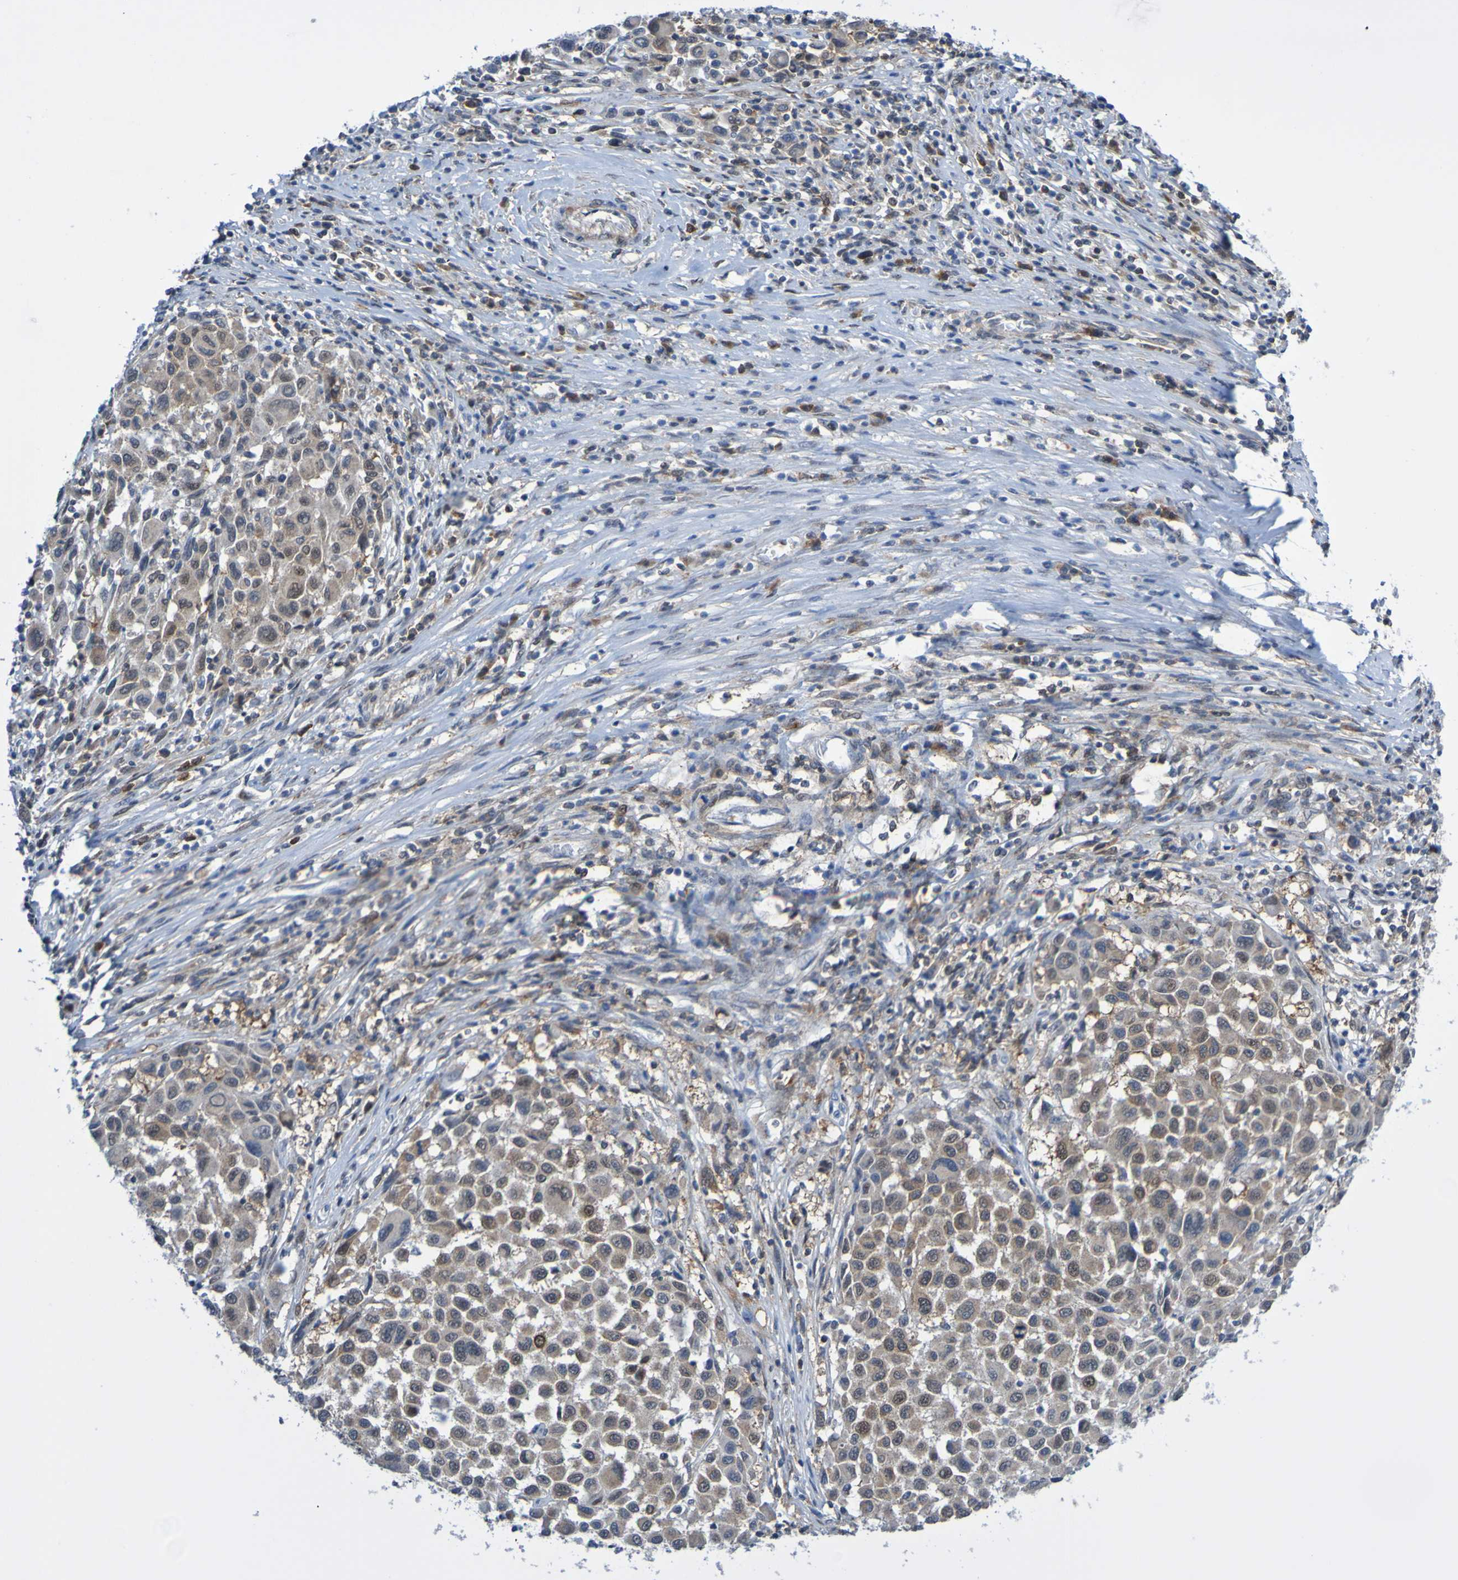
{"staining": {"intensity": "weak", "quantity": ">75%", "location": "cytoplasmic/membranous"}, "tissue": "melanoma", "cell_type": "Tumor cells", "image_type": "cancer", "snomed": [{"axis": "morphology", "description": "Malignant melanoma, Metastatic site"}, {"axis": "topography", "description": "Lymph node"}], "caption": "Melanoma tissue shows weak cytoplasmic/membranous positivity in approximately >75% of tumor cells", "gene": "ATIC", "patient": {"sex": "male", "age": 61}}